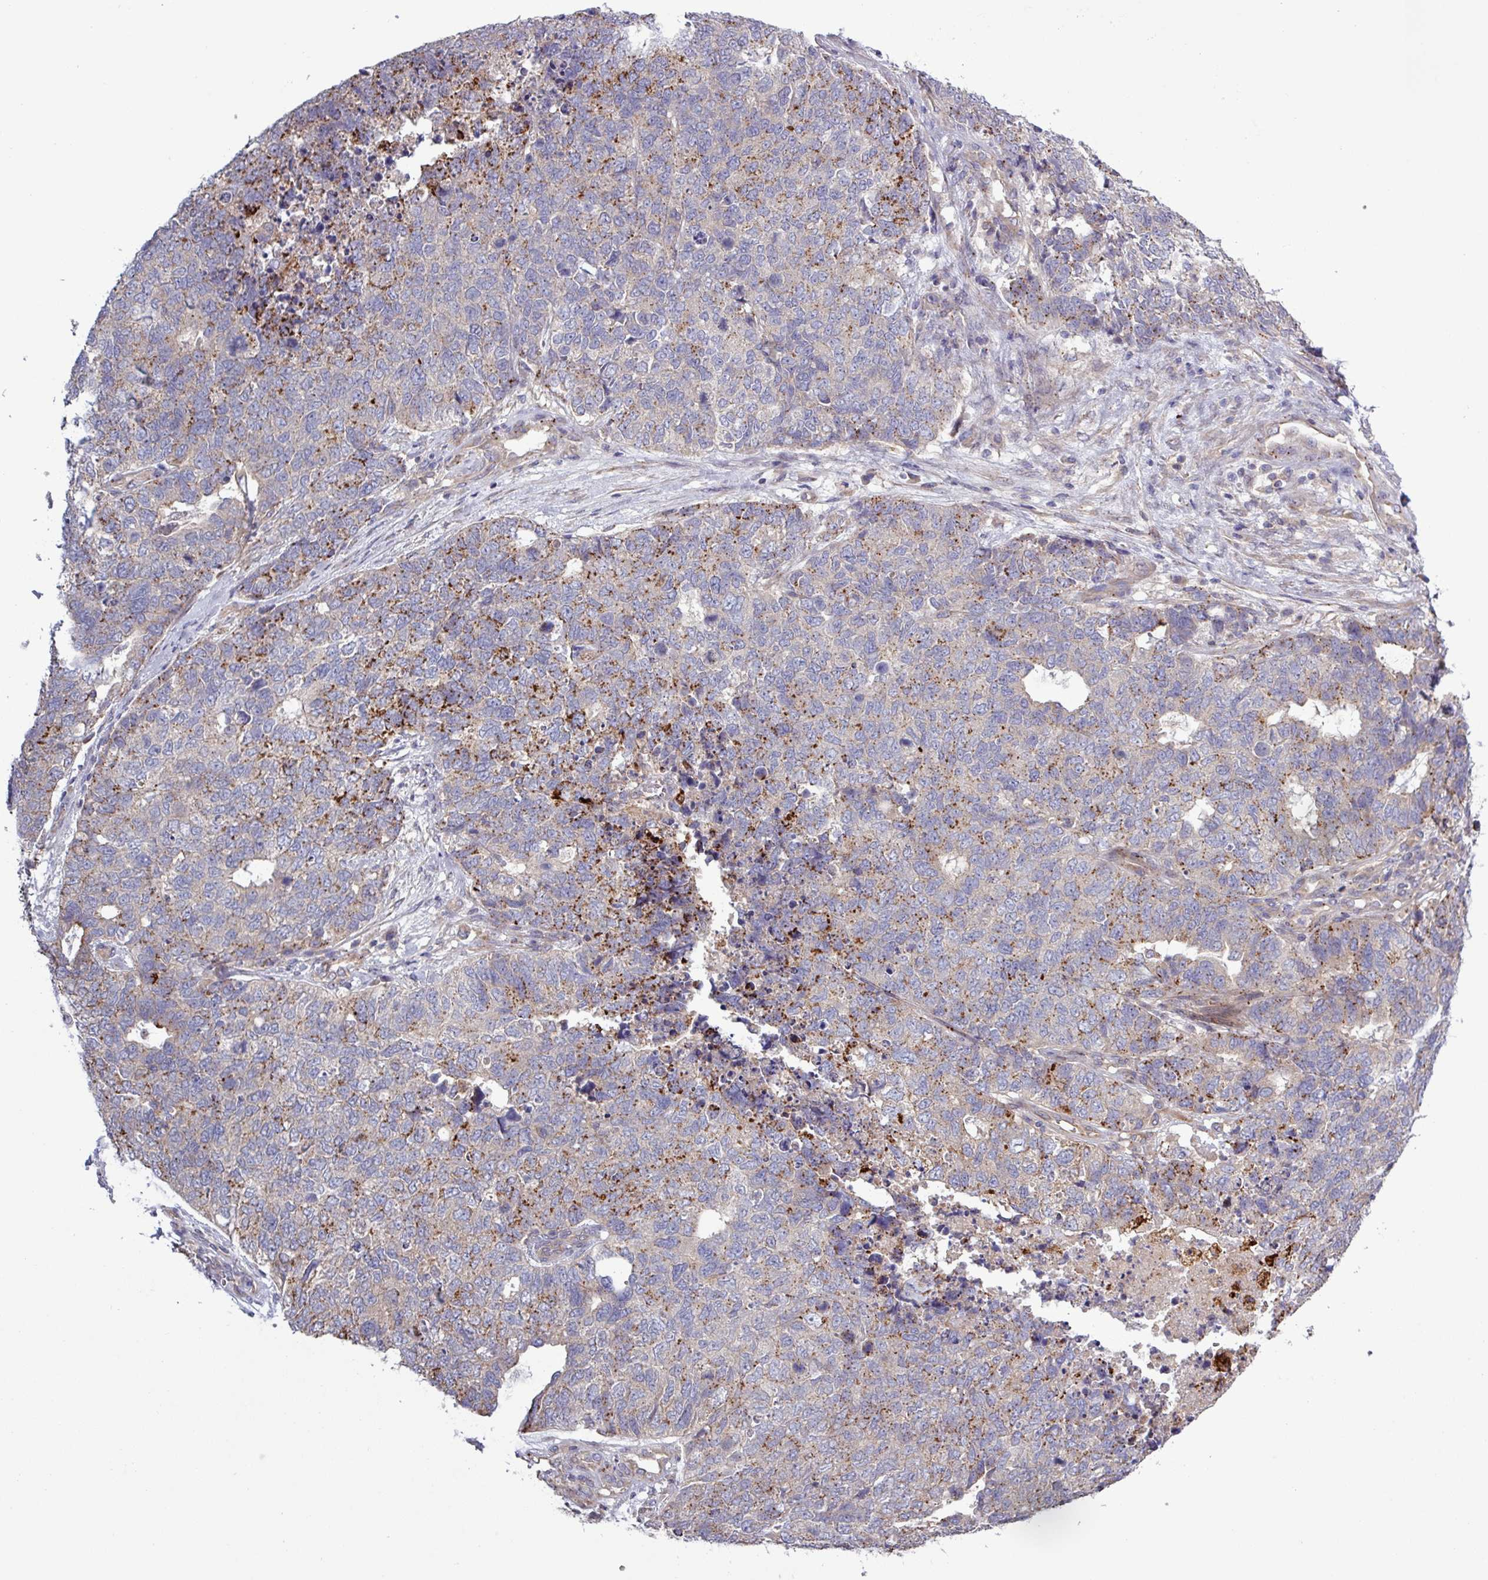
{"staining": {"intensity": "moderate", "quantity": "<25%", "location": "cytoplasmic/membranous"}, "tissue": "cervical cancer", "cell_type": "Tumor cells", "image_type": "cancer", "snomed": [{"axis": "morphology", "description": "Squamous cell carcinoma, NOS"}, {"axis": "topography", "description": "Cervix"}], "caption": "Moderate cytoplasmic/membranous protein positivity is present in about <25% of tumor cells in cervical squamous cell carcinoma.", "gene": "PLIN2", "patient": {"sex": "female", "age": 63}}